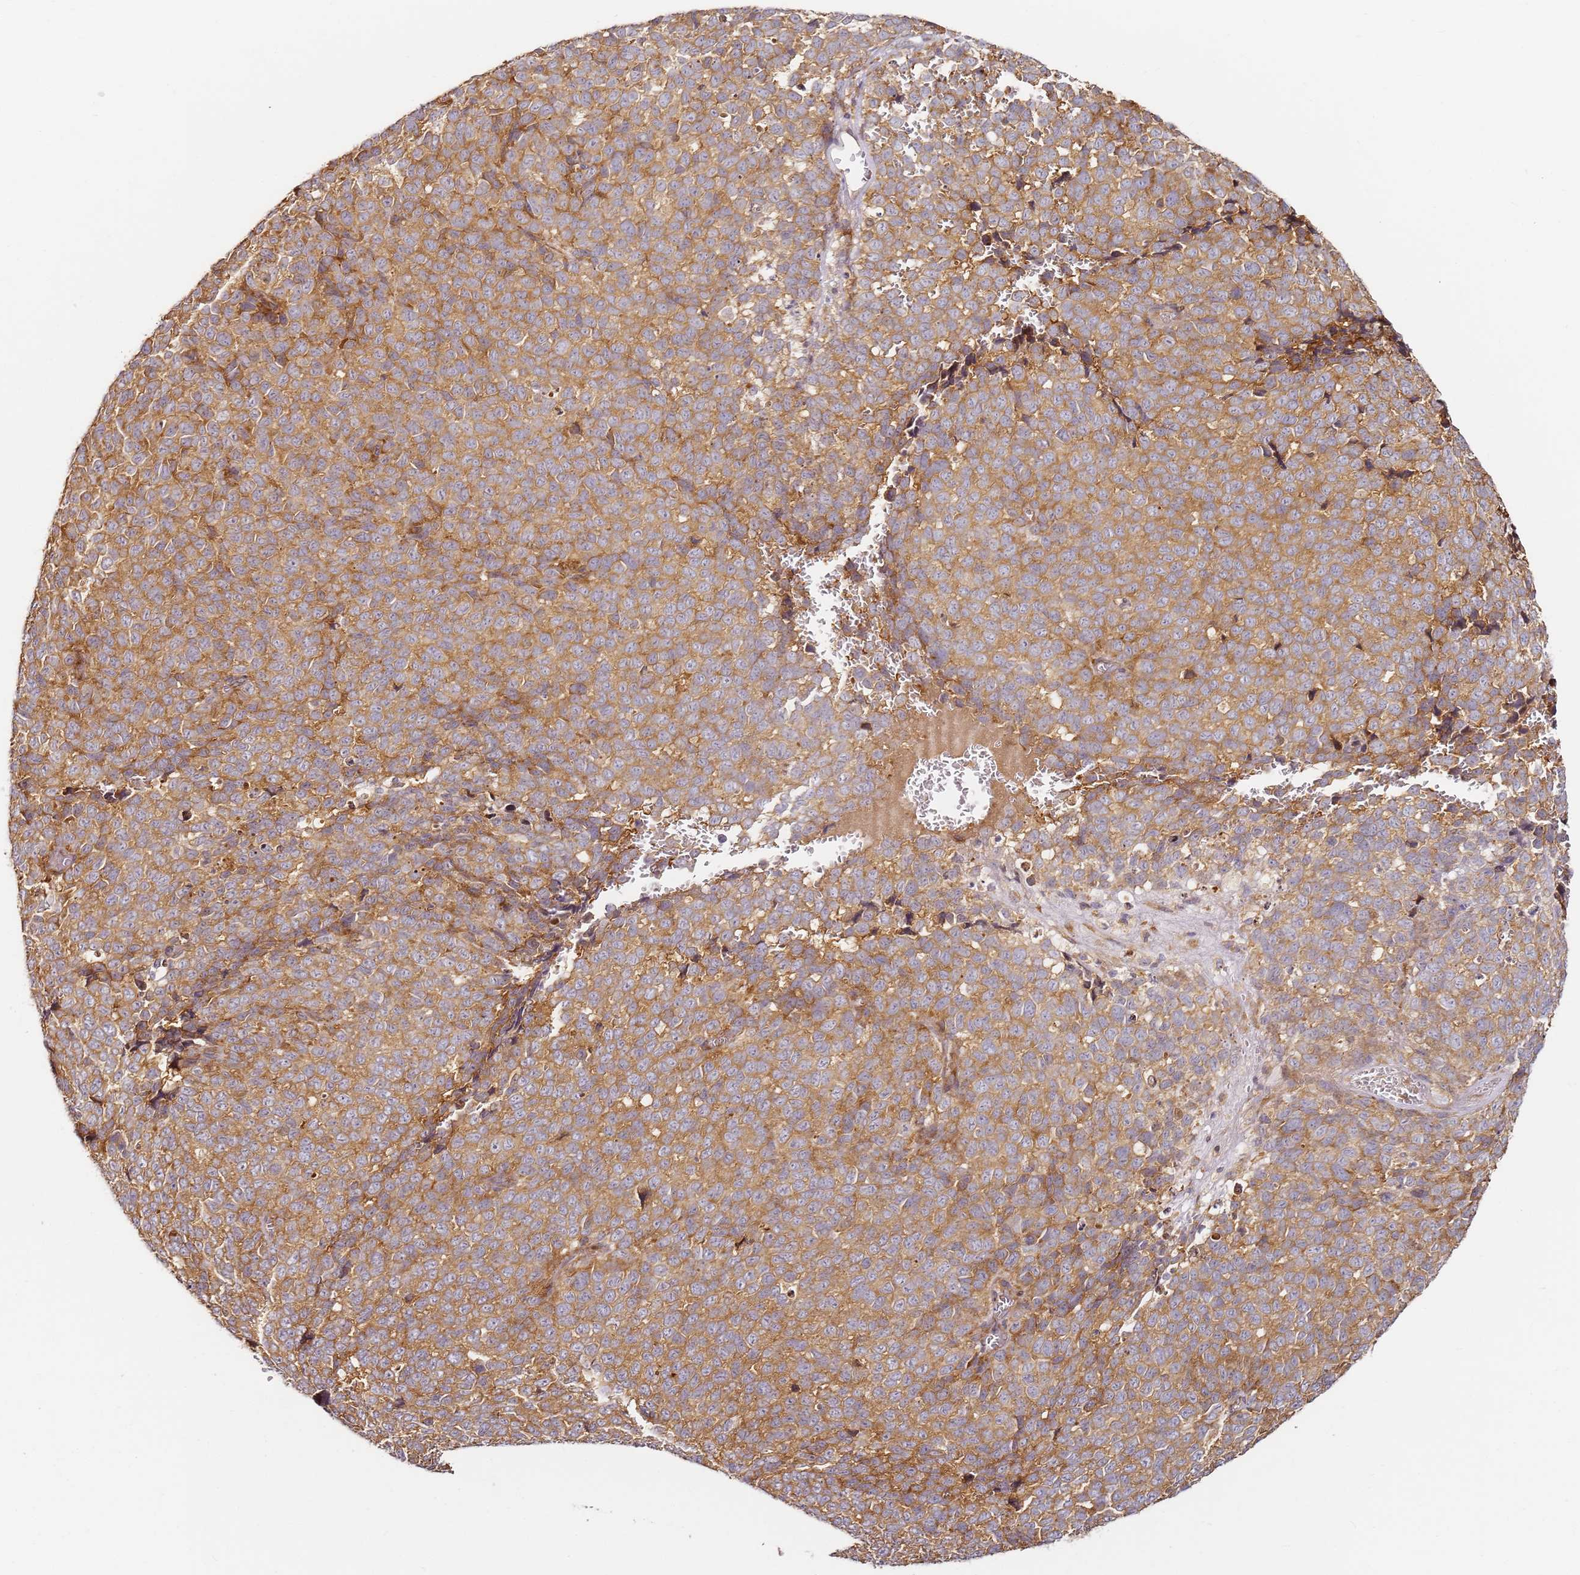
{"staining": {"intensity": "moderate", "quantity": ">75%", "location": "cytoplasmic/membranous"}, "tissue": "melanoma", "cell_type": "Tumor cells", "image_type": "cancer", "snomed": [{"axis": "morphology", "description": "Malignant melanoma, NOS"}, {"axis": "topography", "description": "Nose, NOS"}], "caption": "Brown immunohistochemical staining in human malignant melanoma demonstrates moderate cytoplasmic/membranous expression in about >75% of tumor cells.", "gene": "RPS3A", "patient": {"sex": "female", "age": 48}}